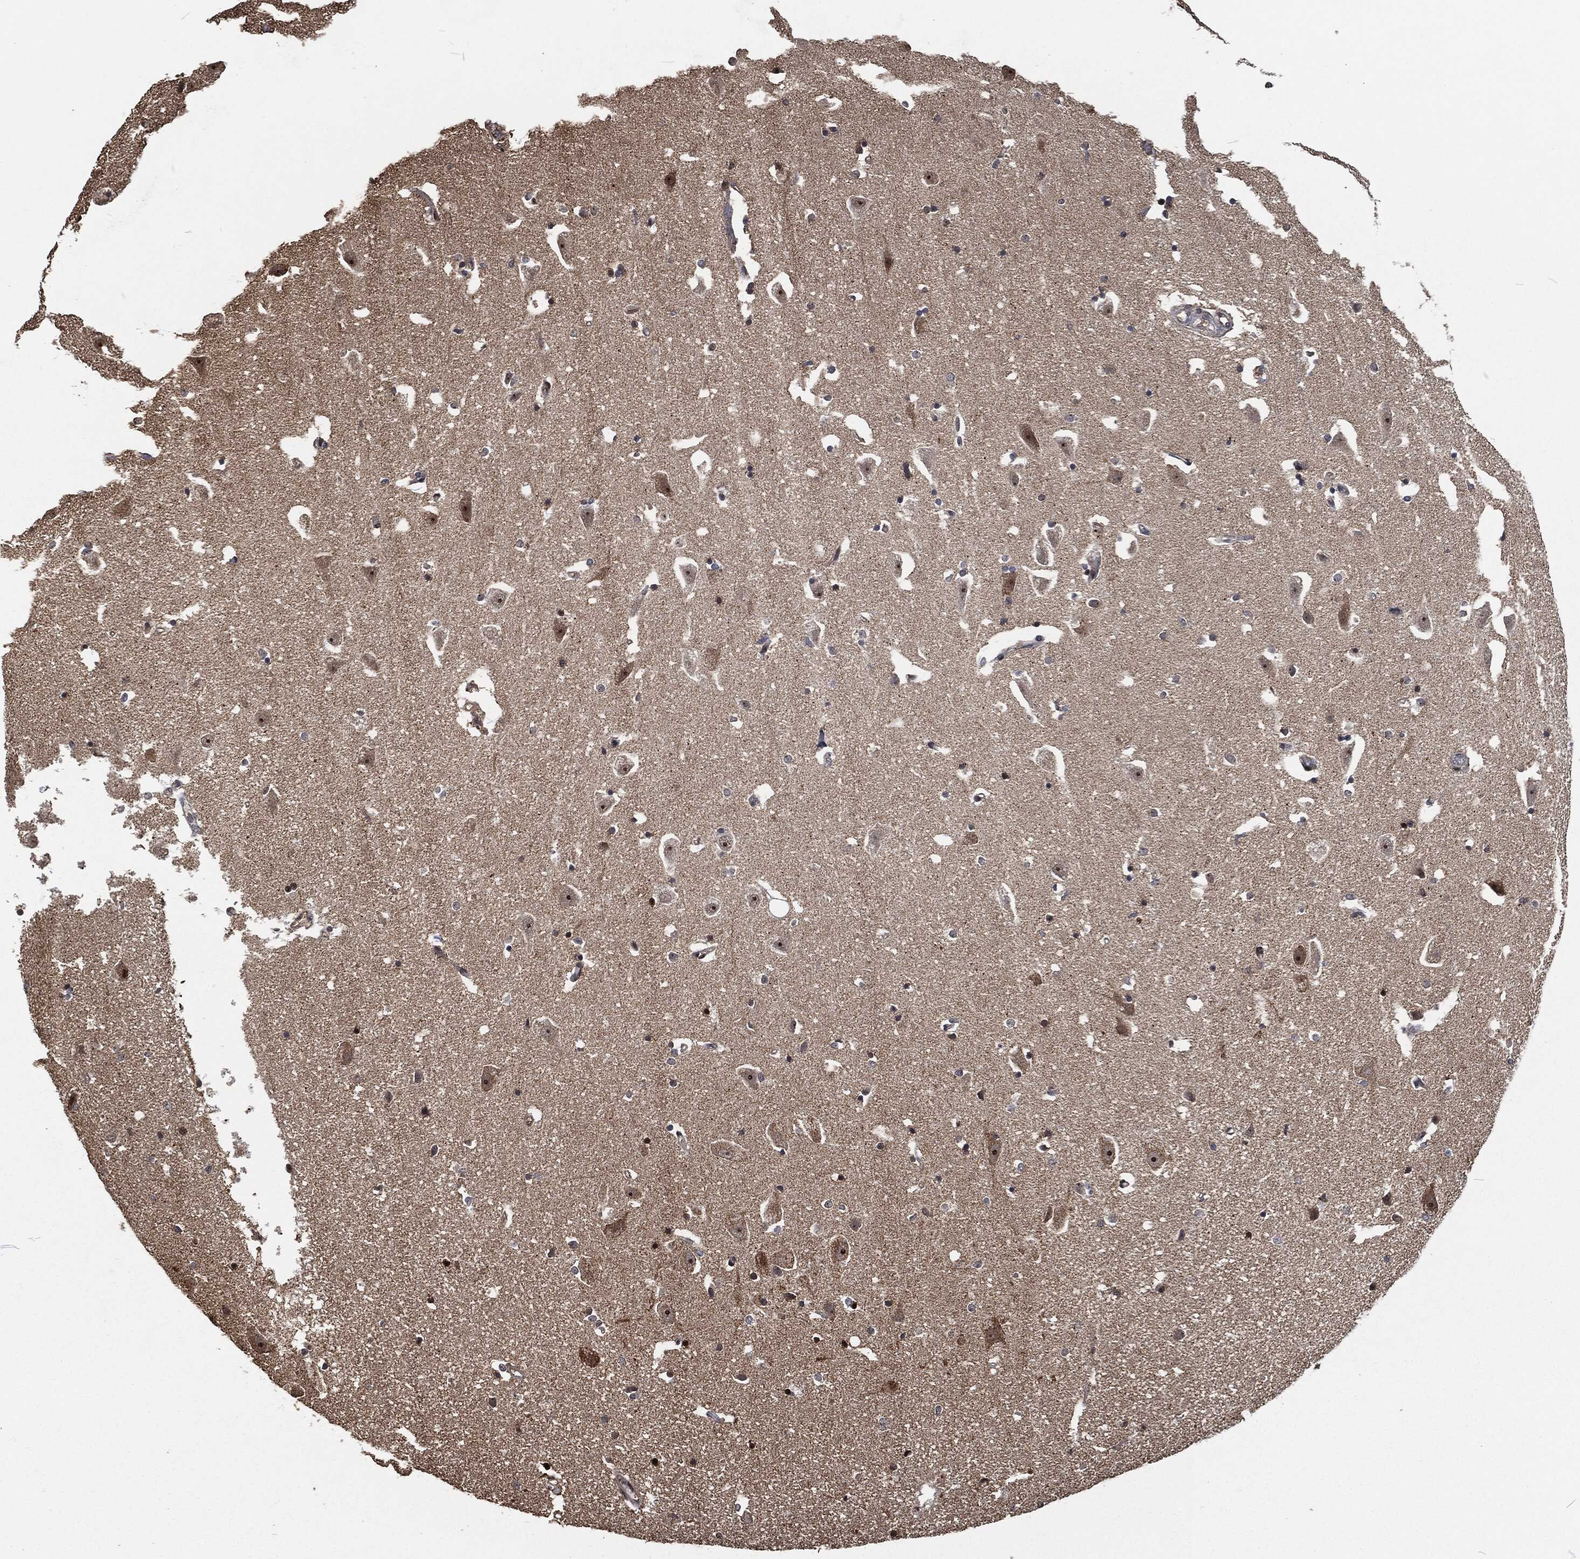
{"staining": {"intensity": "negative", "quantity": "none", "location": "none"}, "tissue": "hippocampus", "cell_type": "Glial cells", "image_type": "normal", "snomed": [{"axis": "morphology", "description": "Normal tissue, NOS"}, {"axis": "topography", "description": "Lateral ventricle wall"}, {"axis": "topography", "description": "Hippocampus"}], "caption": "Immunohistochemistry of benign human hippocampus reveals no staining in glial cells.", "gene": "SNAI1", "patient": {"sex": "female", "age": 63}}